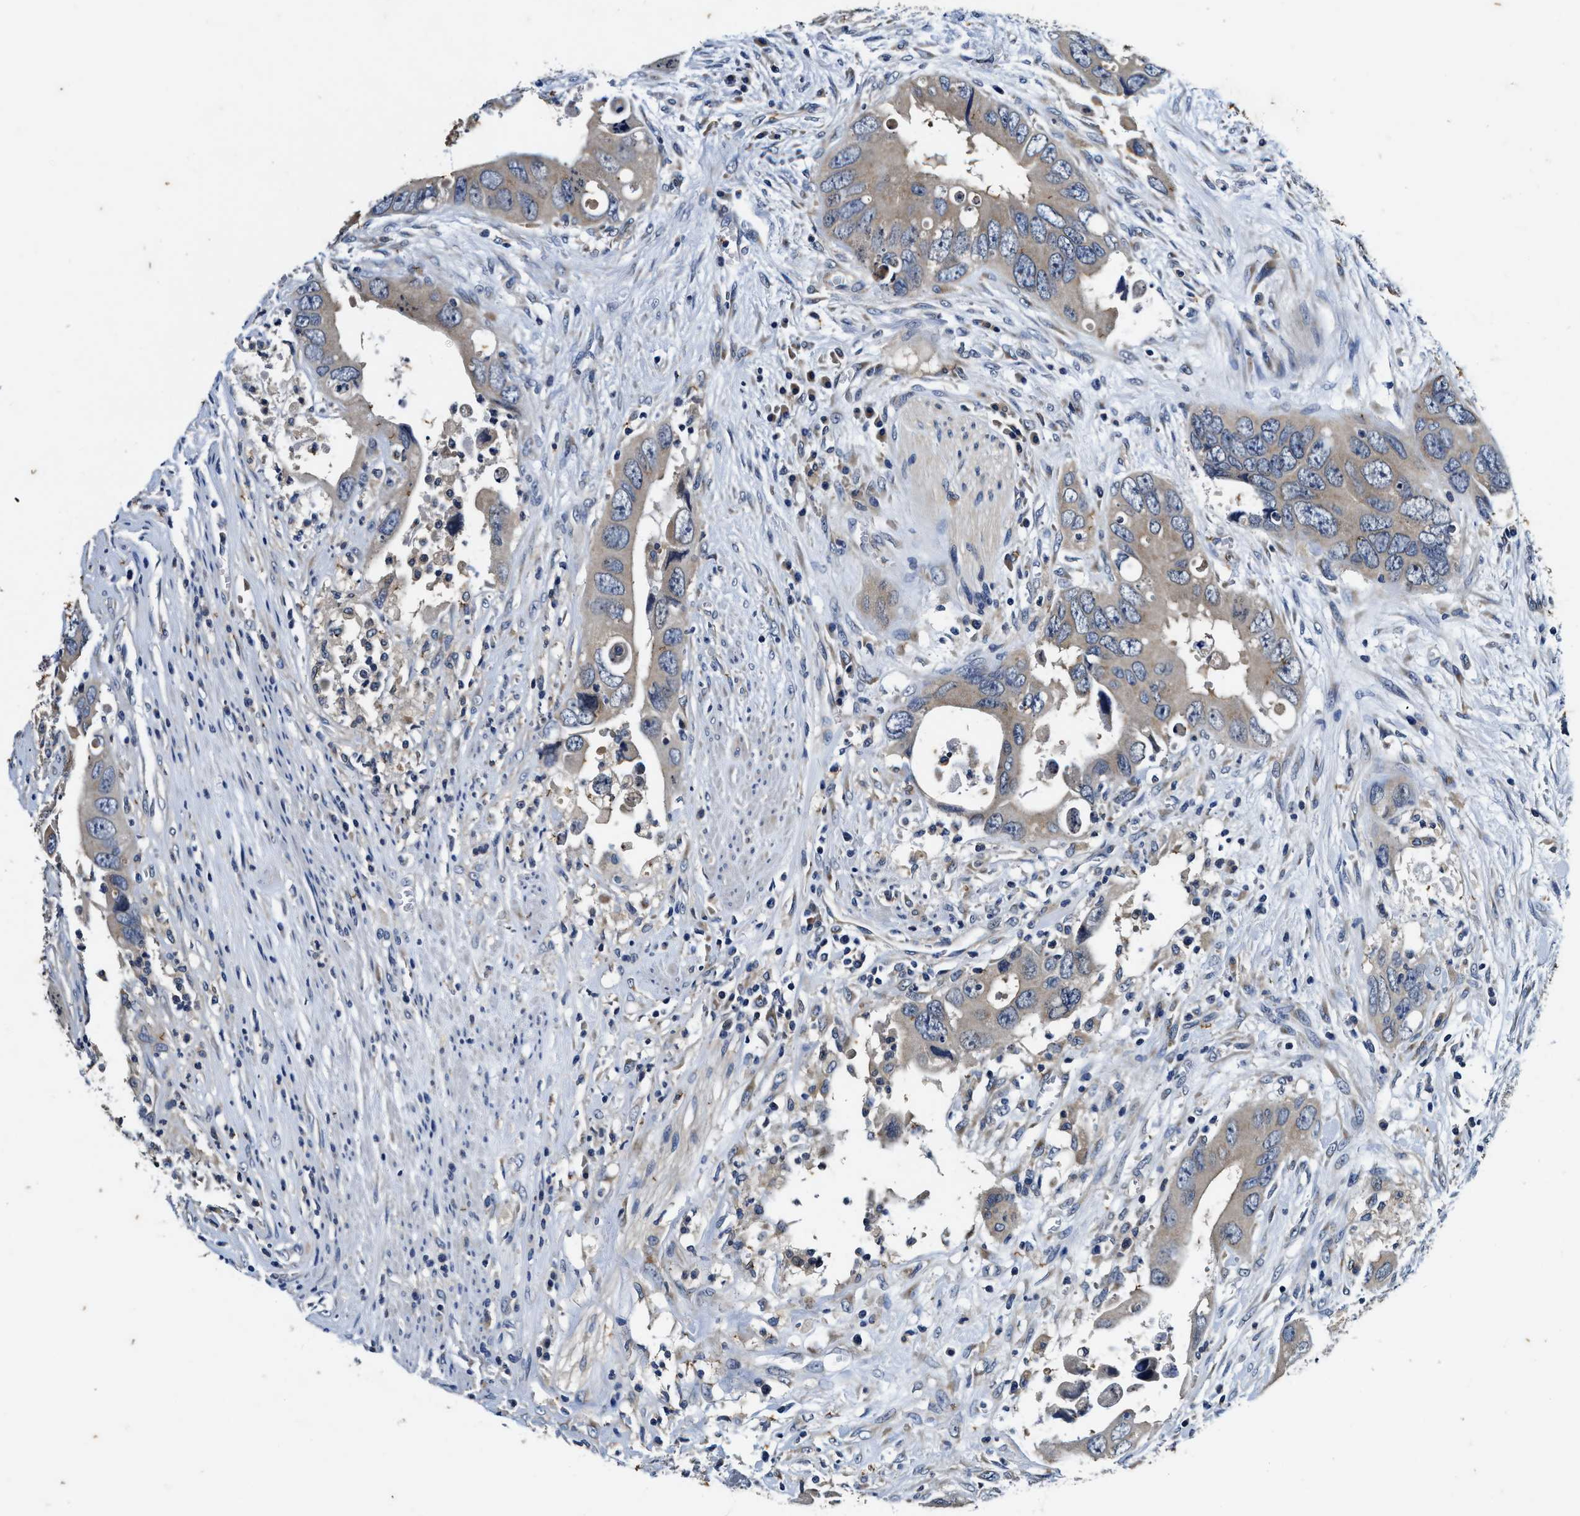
{"staining": {"intensity": "weak", "quantity": "25%-75%", "location": "cytoplasmic/membranous"}, "tissue": "colorectal cancer", "cell_type": "Tumor cells", "image_type": "cancer", "snomed": [{"axis": "morphology", "description": "Adenocarcinoma, NOS"}, {"axis": "topography", "description": "Rectum"}], "caption": "Protein analysis of adenocarcinoma (colorectal) tissue demonstrates weak cytoplasmic/membranous staining in approximately 25%-75% of tumor cells. Using DAB (3,3'-diaminobenzidine) (brown) and hematoxylin (blue) stains, captured at high magnification using brightfield microscopy.", "gene": "PI4KB", "patient": {"sex": "male", "age": 70}}